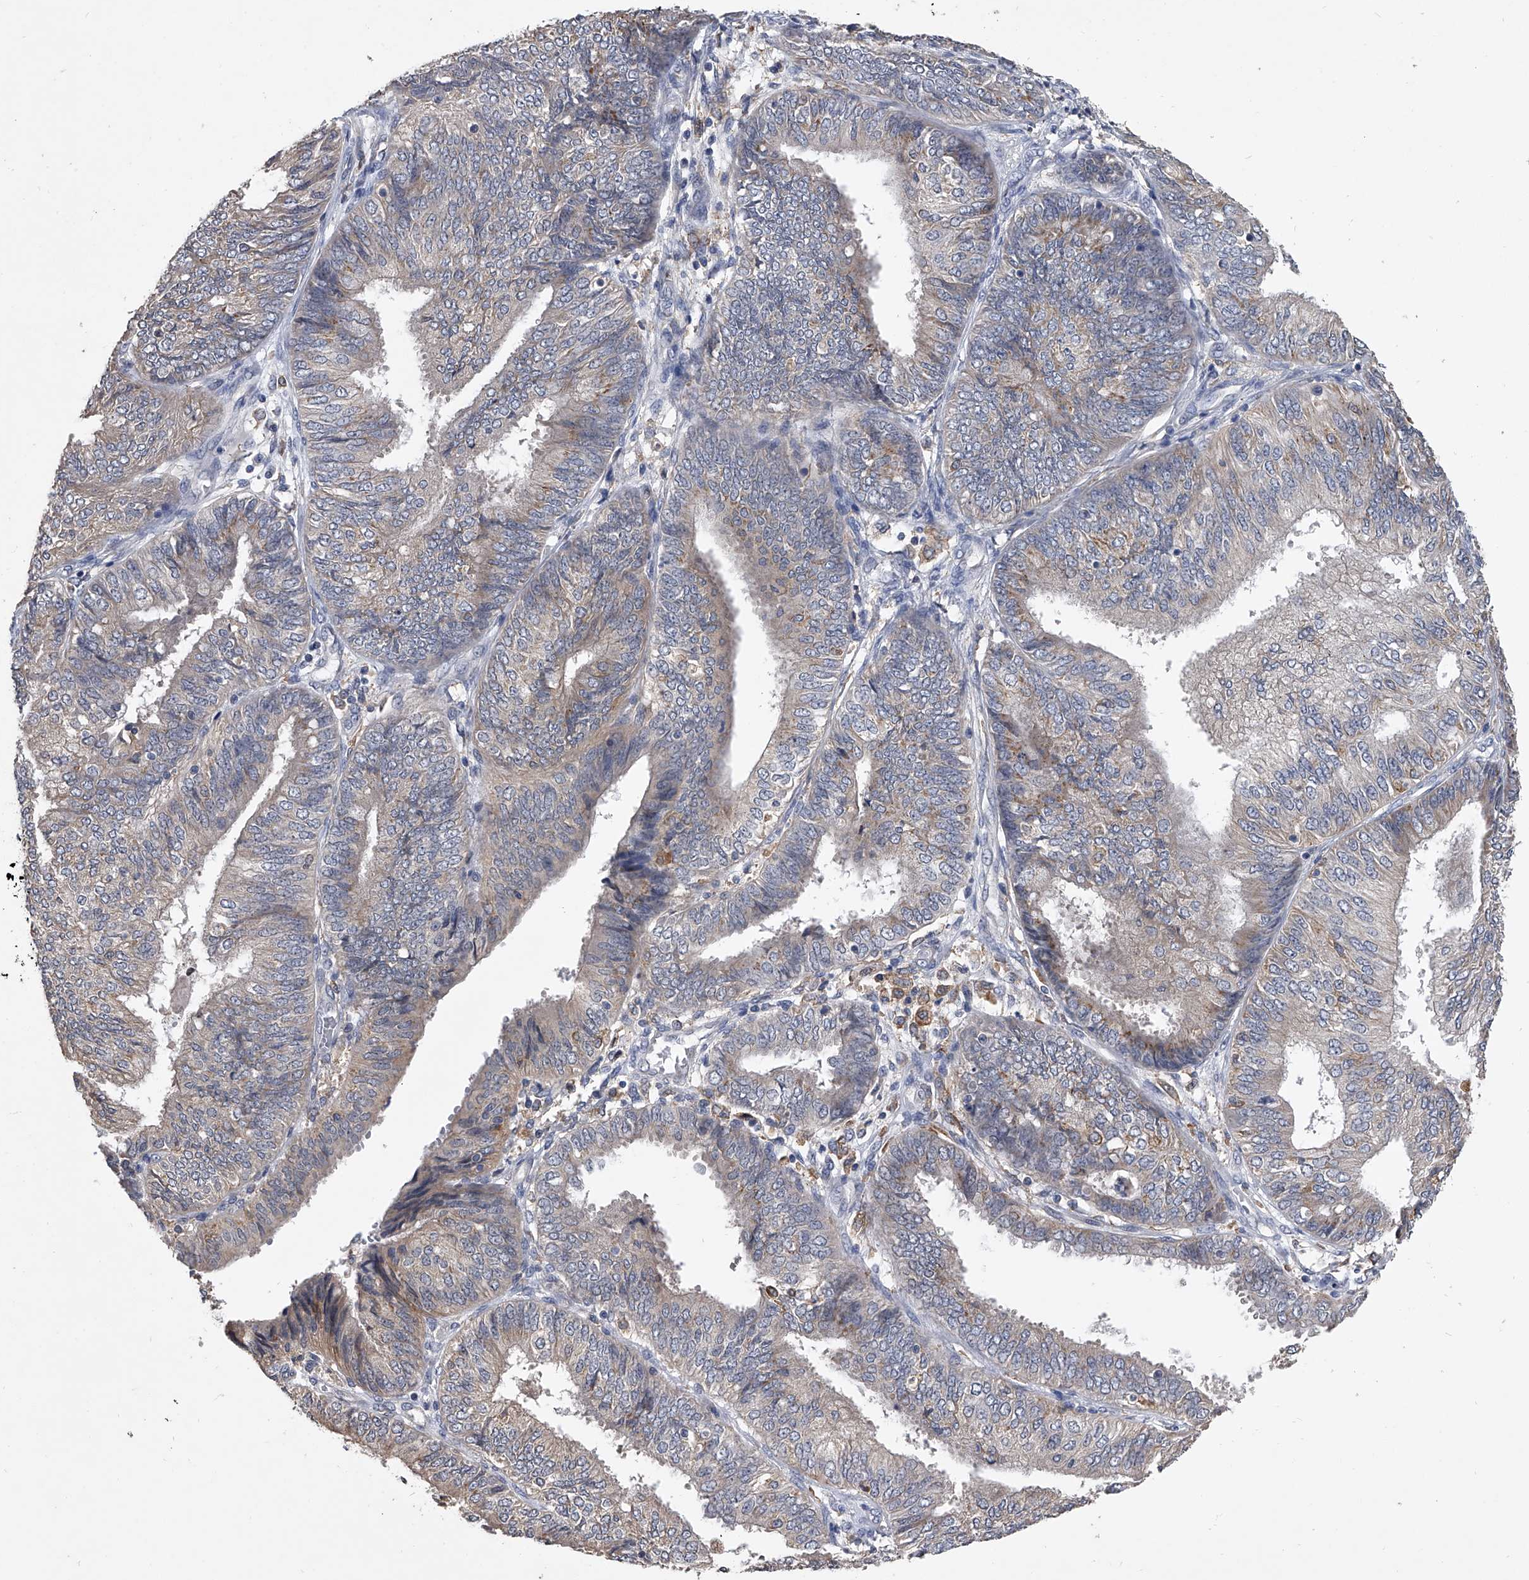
{"staining": {"intensity": "negative", "quantity": "none", "location": "none"}, "tissue": "endometrial cancer", "cell_type": "Tumor cells", "image_type": "cancer", "snomed": [{"axis": "morphology", "description": "Adenocarcinoma, NOS"}, {"axis": "topography", "description": "Endometrium"}], "caption": "High power microscopy image of an immunohistochemistry (IHC) photomicrograph of endometrial adenocarcinoma, revealing no significant staining in tumor cells.", "gene": "MAP4K3", "patient": {"sex": "female", "age": 58}}